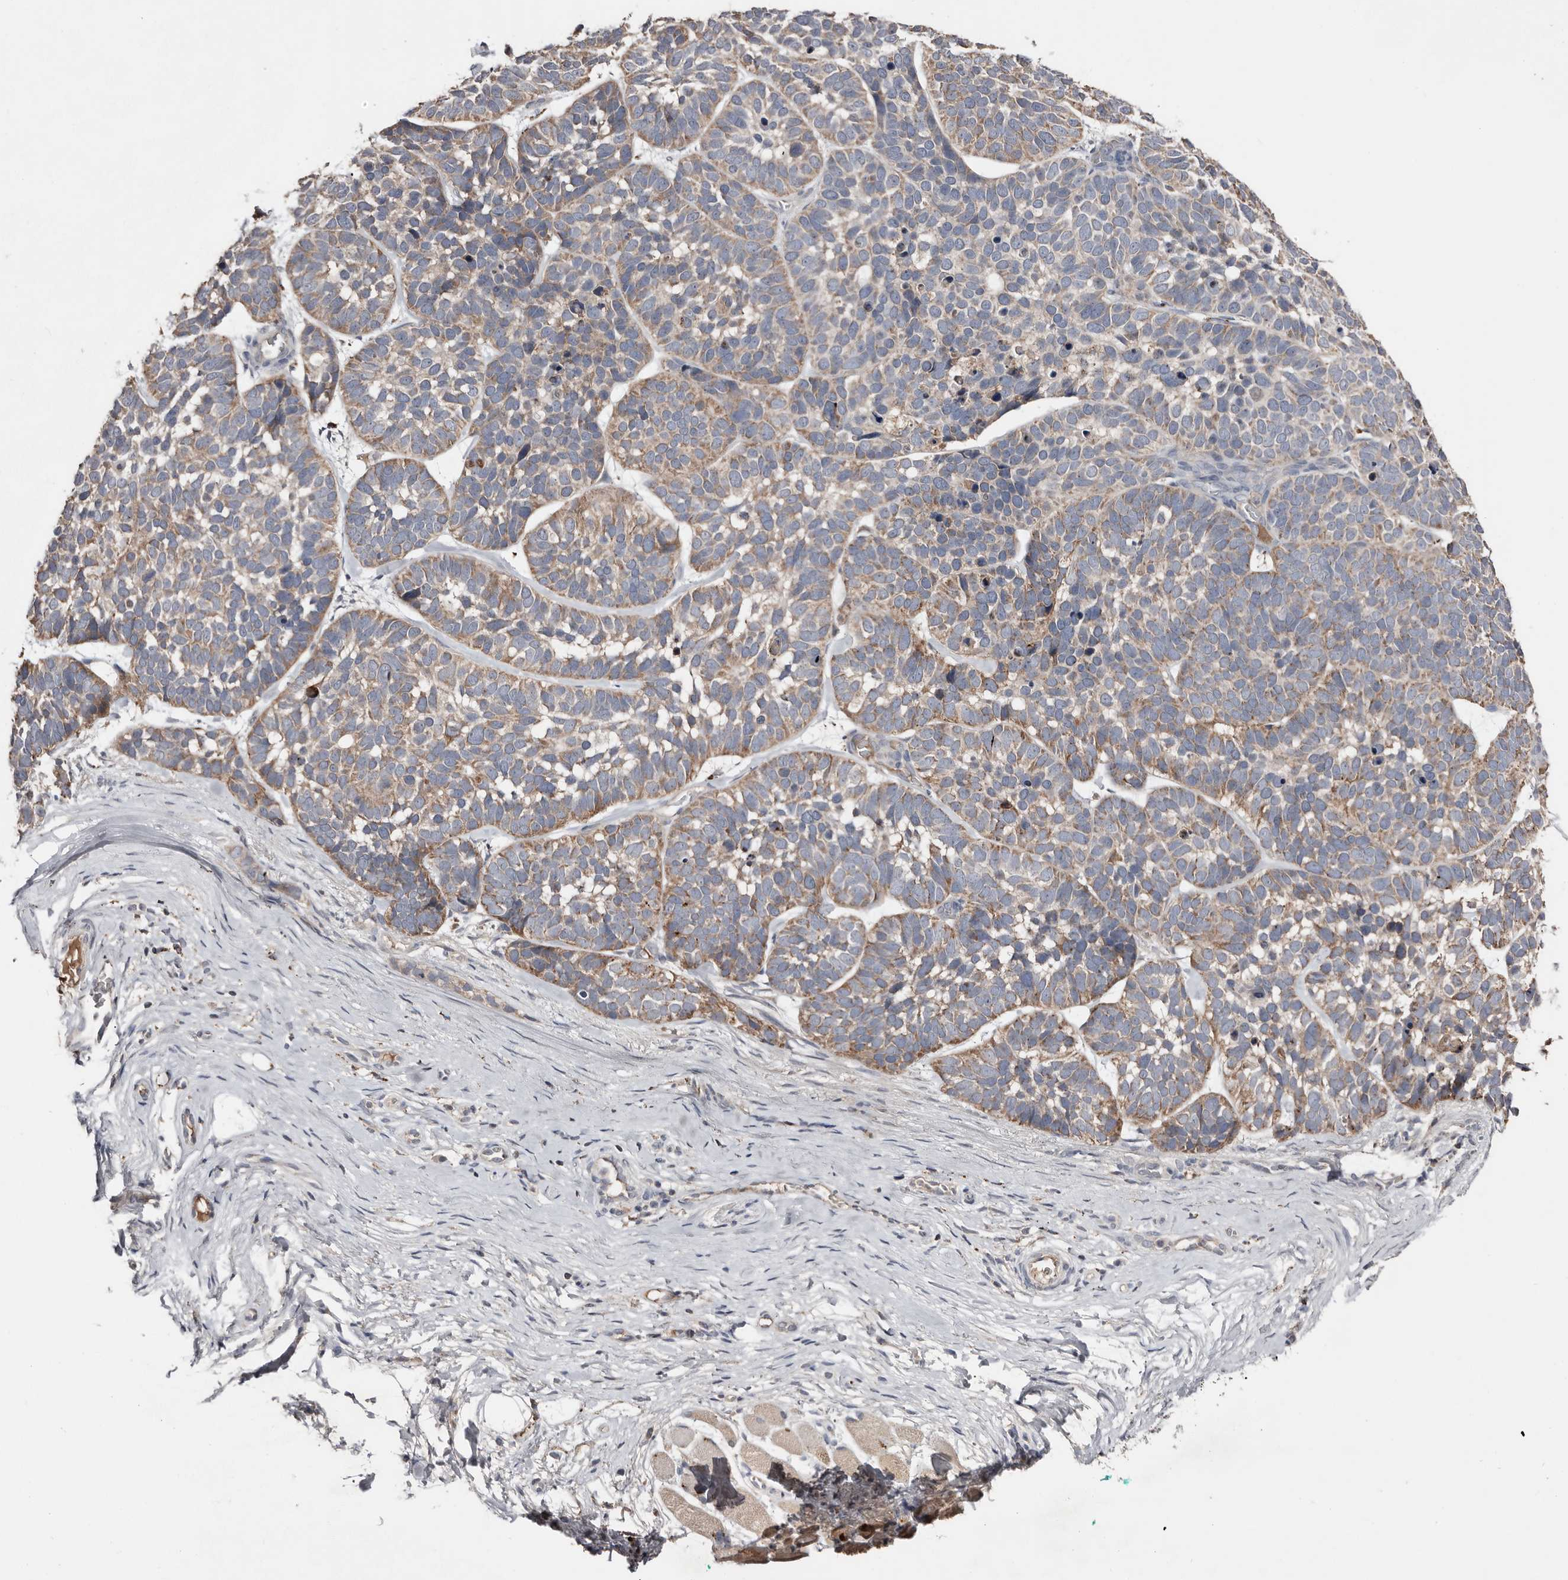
{"staining": {"intensity": "moderate", "quantity": ">75%", "location": "cytoplasmic/membranous"}, "tissue": "skin cancer", "cell_type": "Tumor cells", "image_type": "cancer", "snomed": [{"axis": "morphology", "description": "Basal cell carcinoma"}, {"axis": "topography", "description": "Skin"}], "caption": "A brown stain highlights moderate cytoplasmic/membranous positivity of a protein in skin cancer (basal cell carcinoma) tumor cells.", "gene": "SLC39A2", "patient": {"sex": "male", "age": 62}}